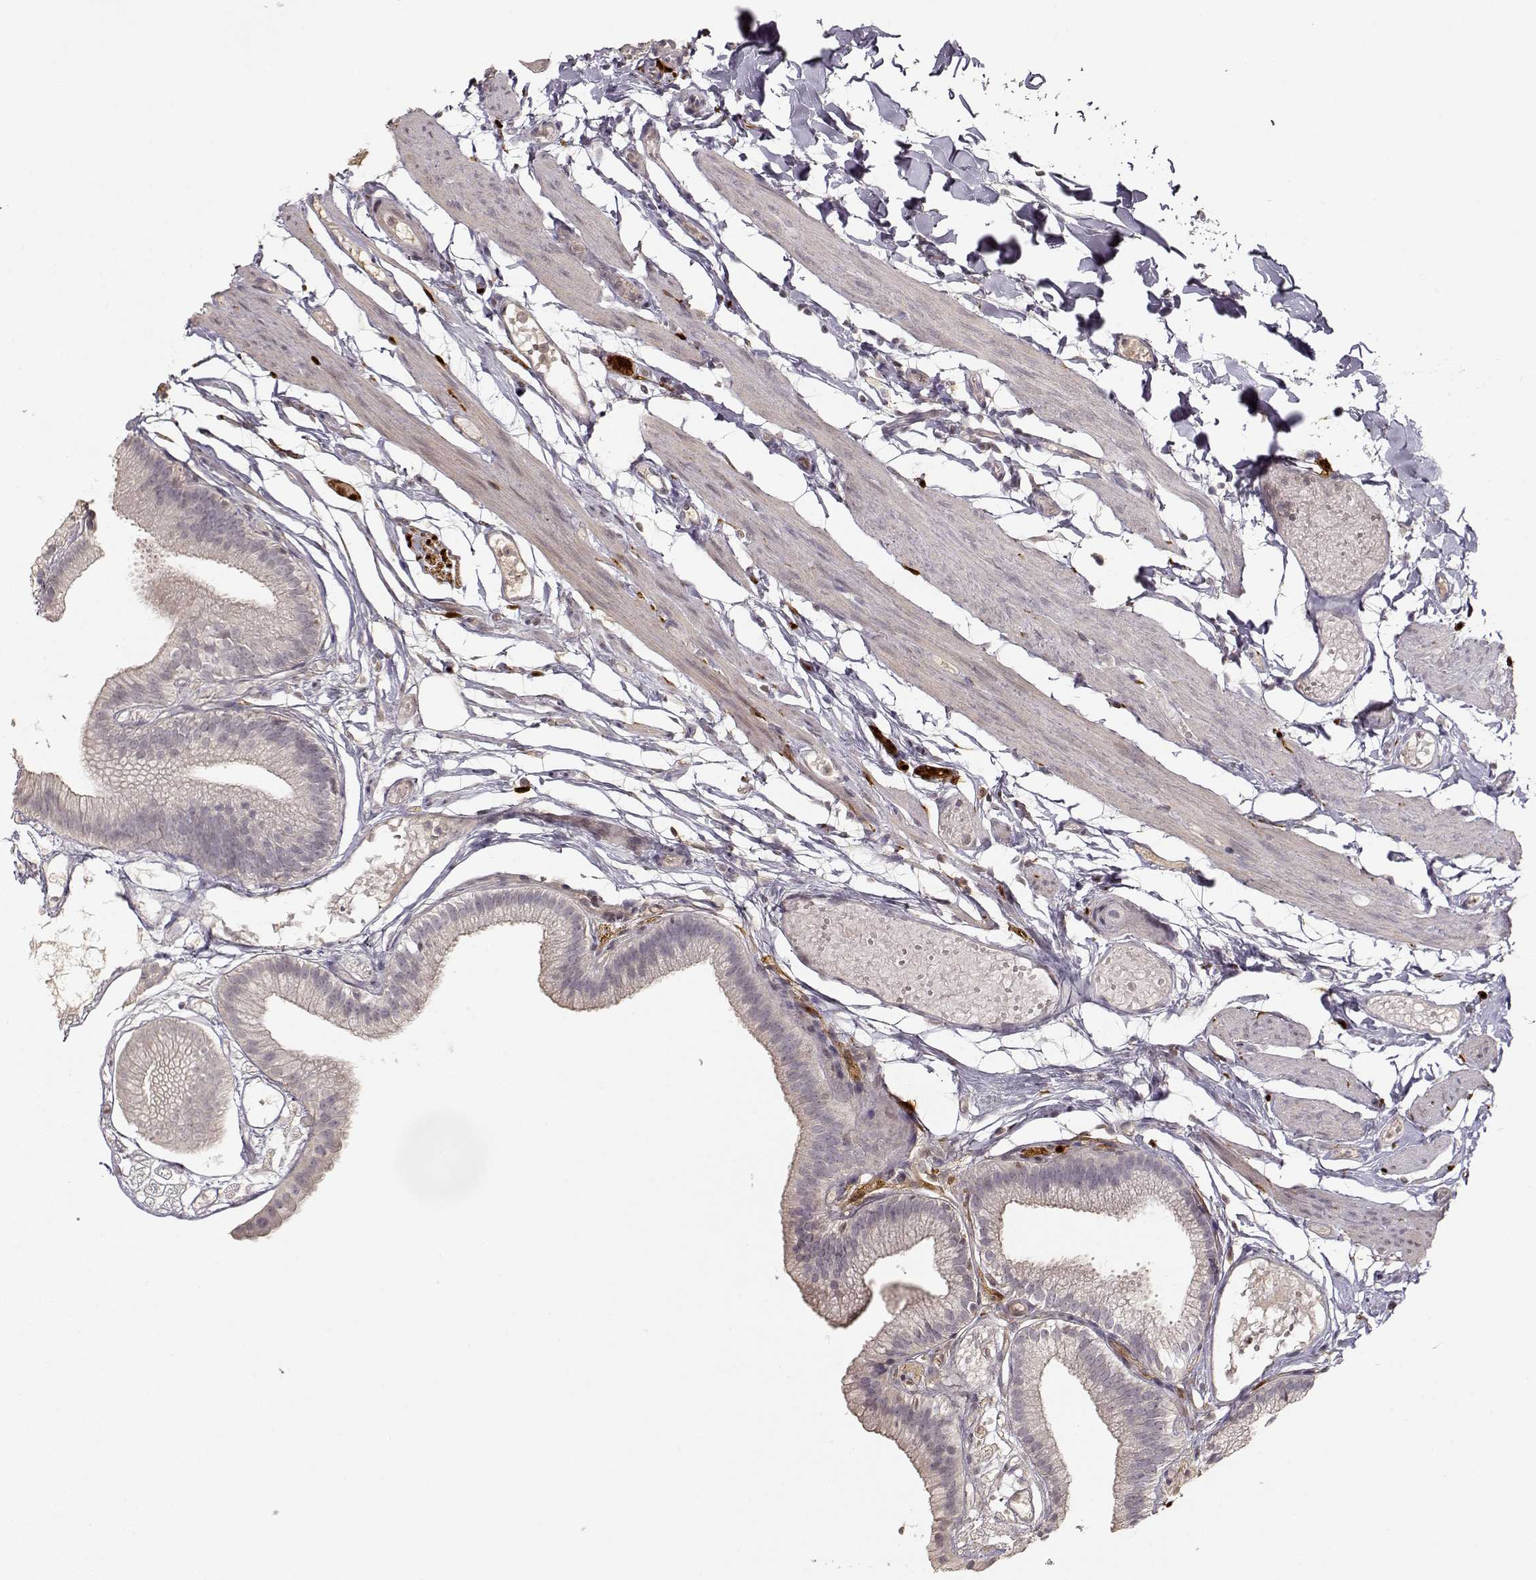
{"staining": {"intensity": "negative", "quantity": "none", "location": "none"}, "tissue": "gallbladder", "cell_type": "Glandular cells", "image_type": "normal", "snomed": [{"axis": "morphology", "description": "Normal tissue, NOS"}, {"axis": "topography", "description": "Gallbladder"}], "caption": "Immunohistochemical staining of benign human gallbladder displays no significant staining in glandular cells. Brightfield microscopy of immunohistochemistry (IHC) stained with DAB (3,3'-diaminobenzidine) (brown) and hematoxylin (blue), captured at high magnification.", "gene": "S100B", "patient": {"sex": "female", "age": 45}}